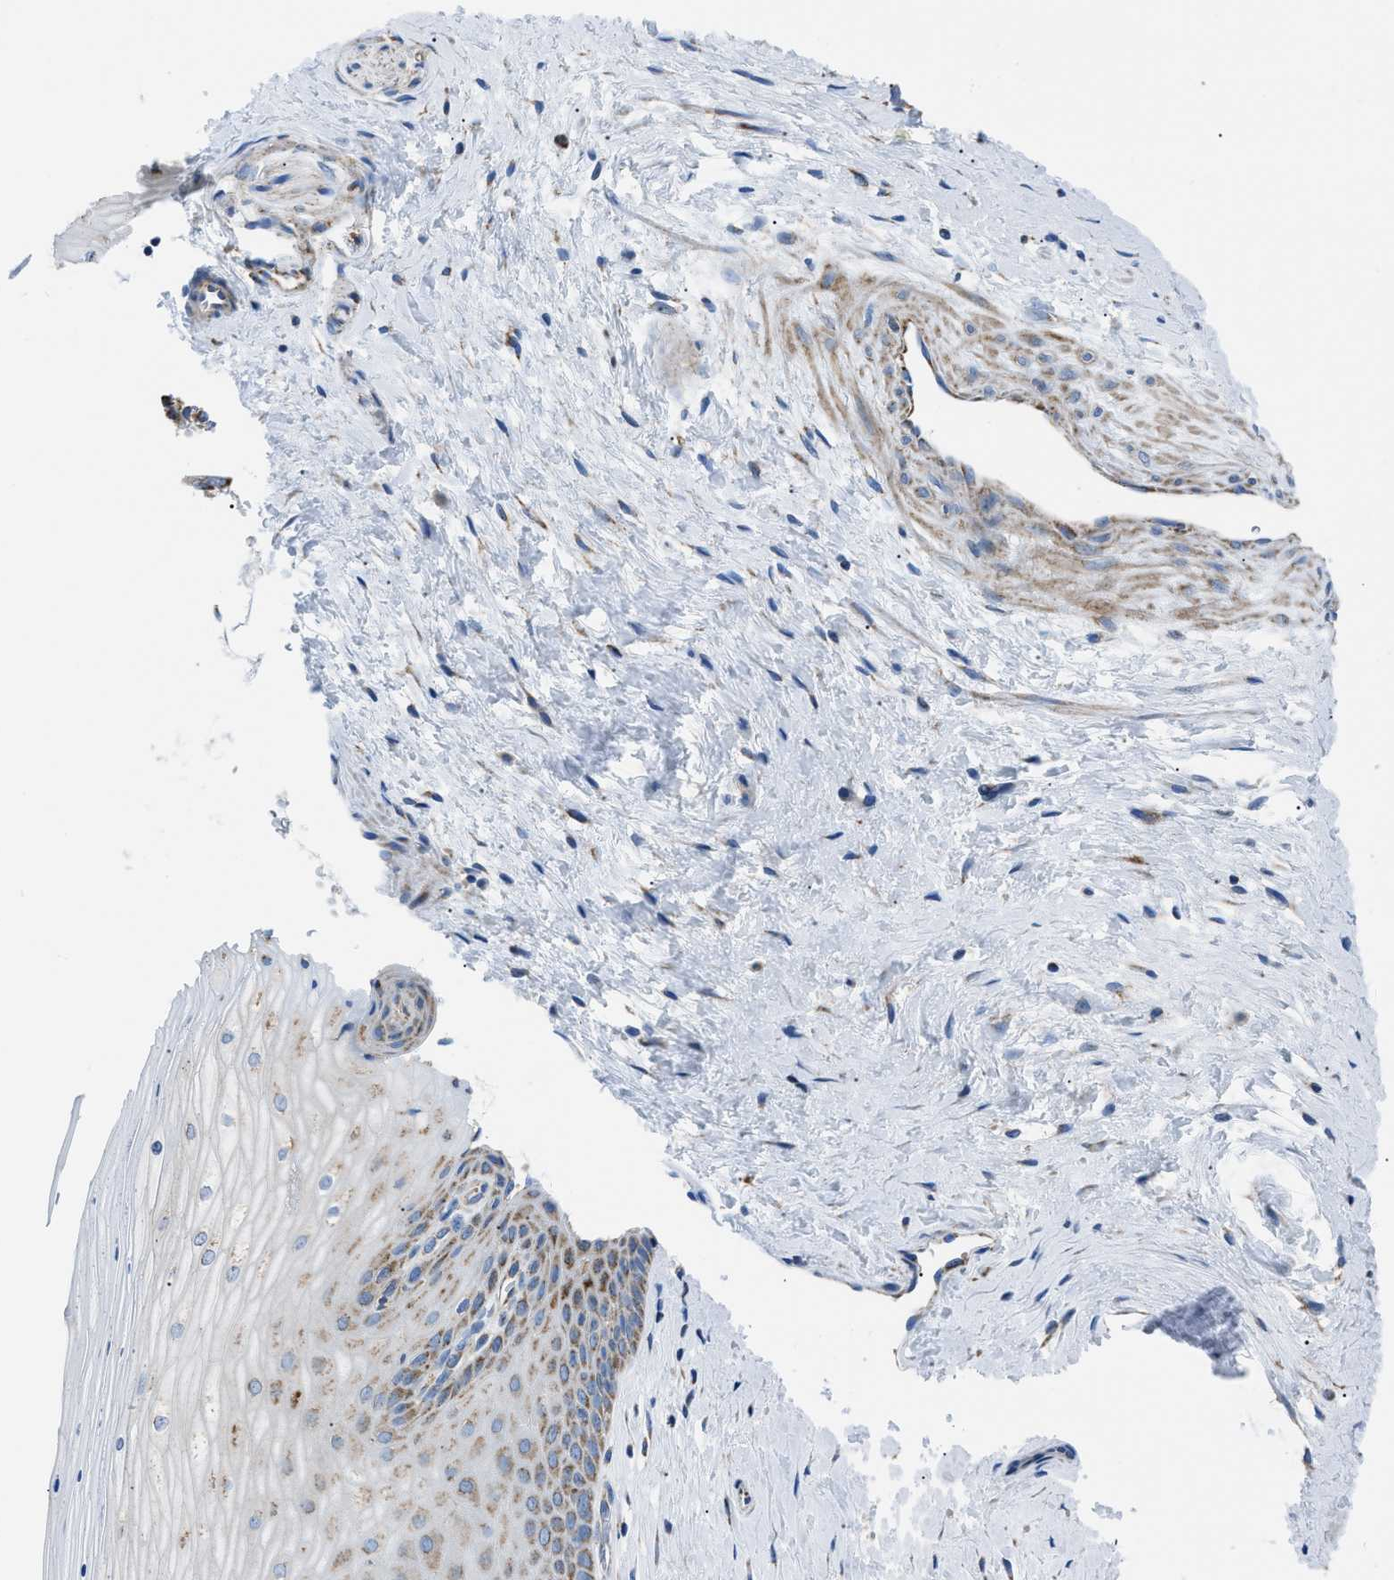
{"staining": {"intensity": "moderate", "quantity": "25%-75%", "location": "cytoplasmic/membranous"}, "tissue": "cervix", "cell_type": "Squamous epithelial cells", "image_type": "normal", "snomed": [{"axis": "morphology", "description": "Normal tissue, NOS"}, {"axis": "topography", "description": "Cervix"}], "caption": "A medium amount of moderate cytoplasmic/membranous expression is seen in about 25%-75% of squamous epithelial cells in benign cervix. (Stains: DAB (3,3'-diaminobenzidine) in brown, nuclei in blue, Microscopy: brightfield microscopy at high magnification).", "gene": "PHB2", "patient": {"sex": "female", "age": 55}}